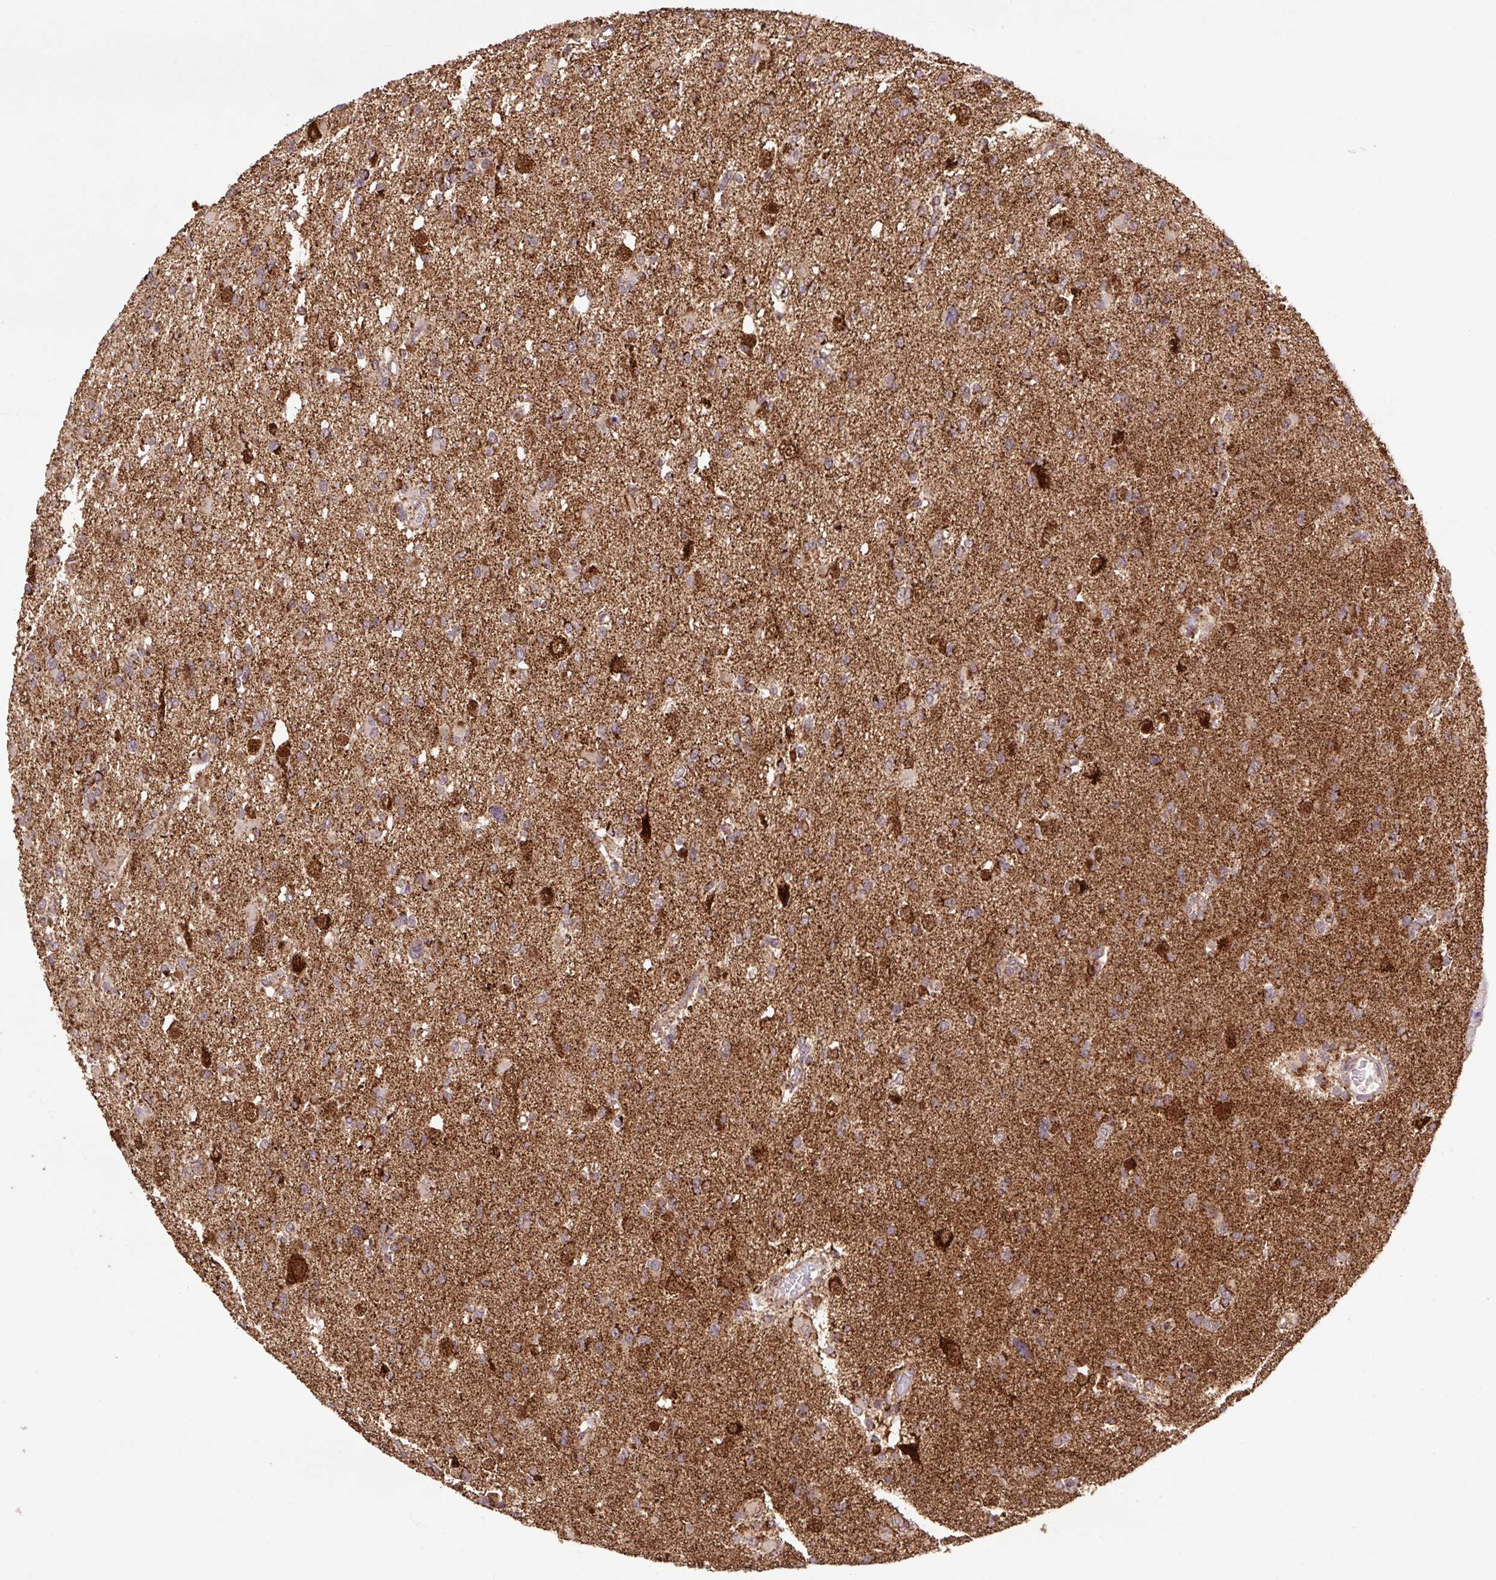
{"staining": {"intensity": "strong", "quantity": ">75%", "location": "cytoplasmic/membranous"}, "tissue": "glioma", "cell_type": "Tumor cells", "image_type": "cancer", "snomed": [{"axis": "morphology", "description": "Glioma, malignant, Low grade"}, {"axis": "topography", "description": "Brain"}], "caption": "IHC histopathology image of malignant glioma (low-grade) stained for a protein (brown), which demonstrates high levels of strong cytoplasmic/membranous positivity in approximately >75% of tumor cells.", "gene": "ATP5F1A", "patient": {"sex": "female", "age": 22}}